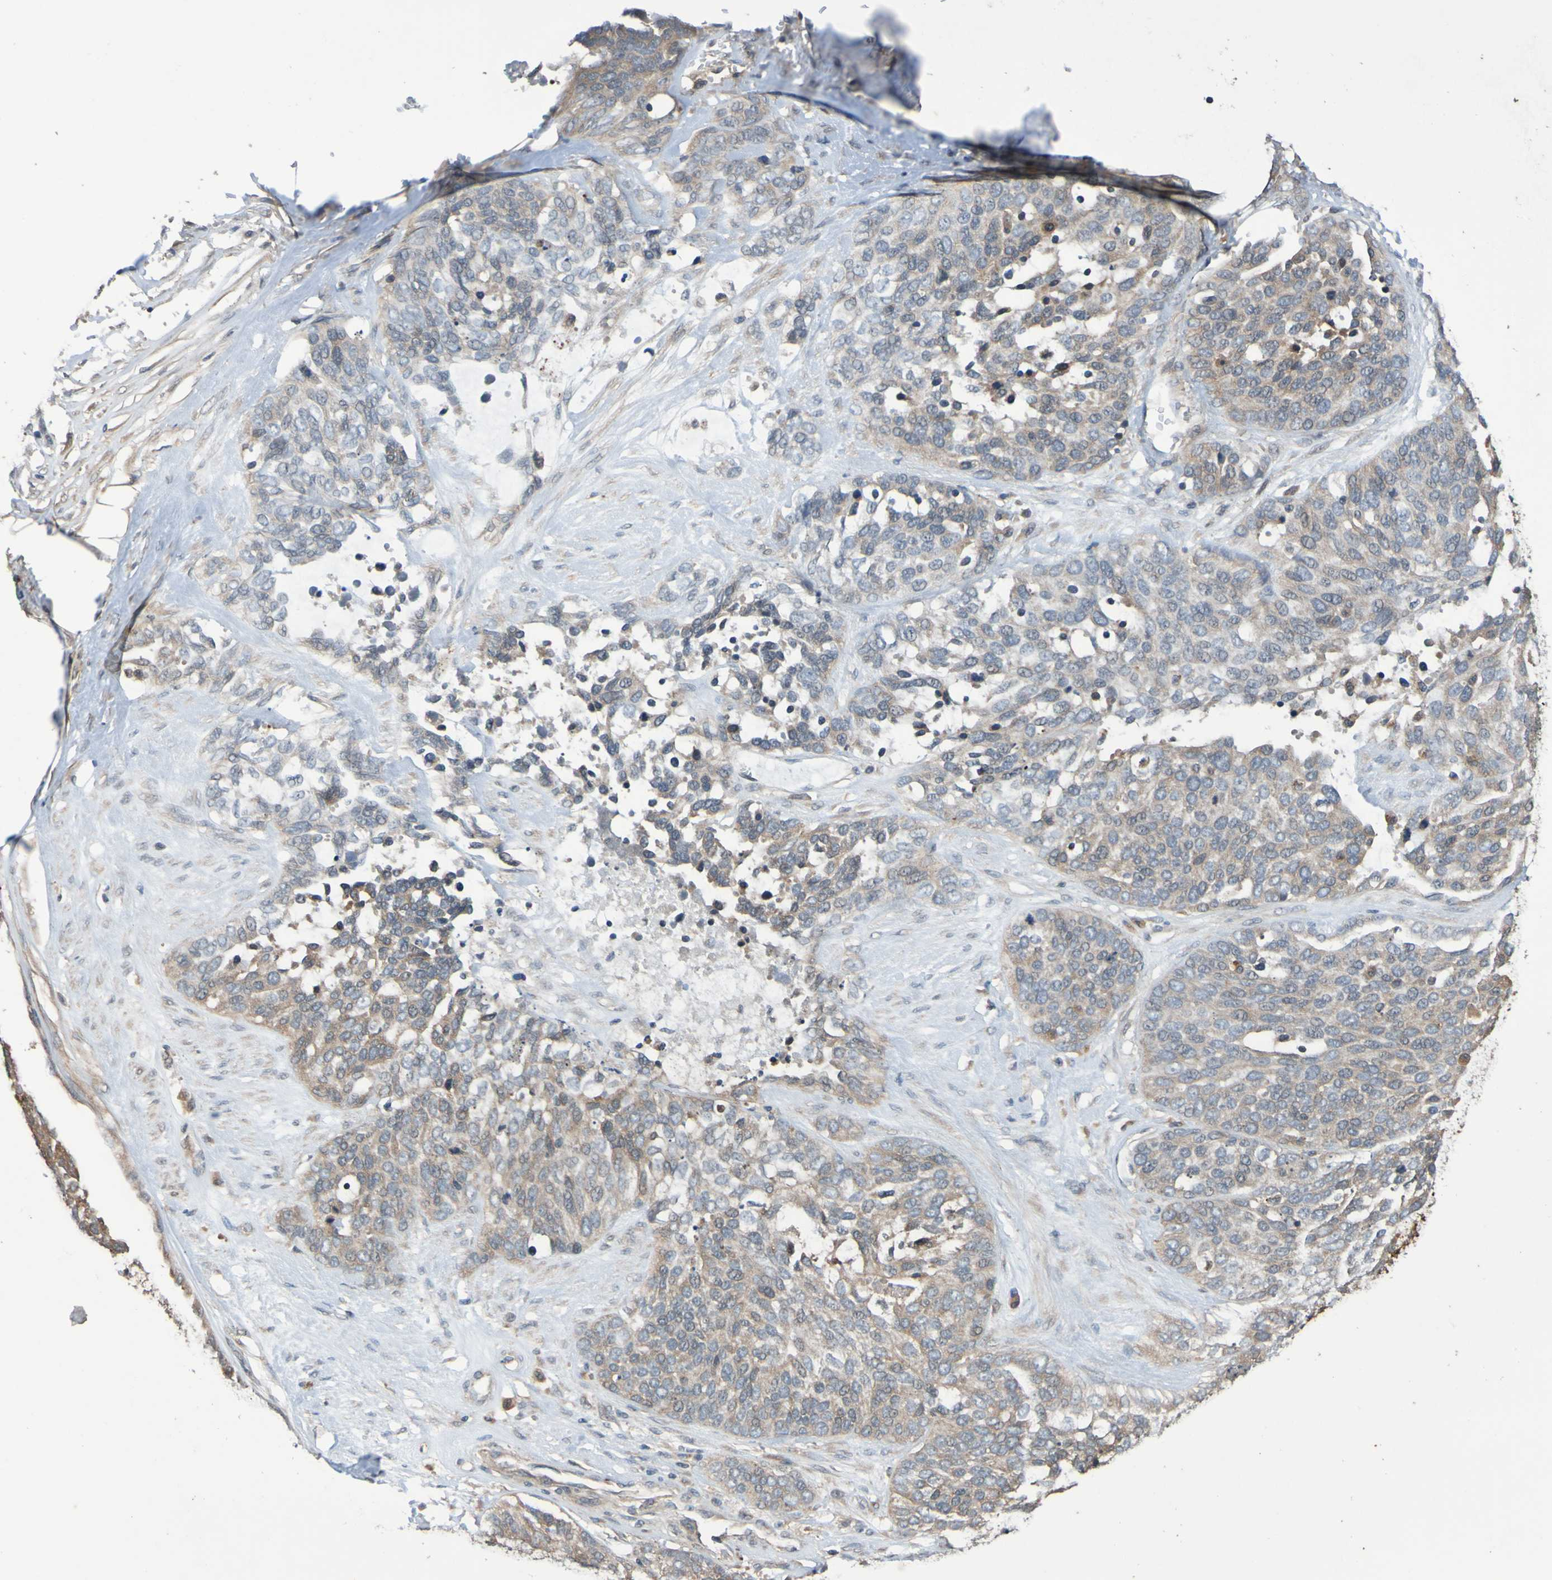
{"staining": {"intensity": "weak", "quantity": ">75%", "location": "cytoplasmic/membranous"}, "tissue": "ovarian cancer", "cell_type": "Tumor cells", "image_type": "cancer", "snomed": [{"axis": "morphology", "description": "Cystadenocarcinoma, serous, NOS"}, {"axis": "topography", "description": "Ovary"}], "caption": "Protein expression analysis of ovarian serous cystadenocarcinoma shows weak cytoplasmic/membranous expression in about >75% of tumor cells.", "gene": "UCN", "patient": {"sex": "female", "age": 44}}